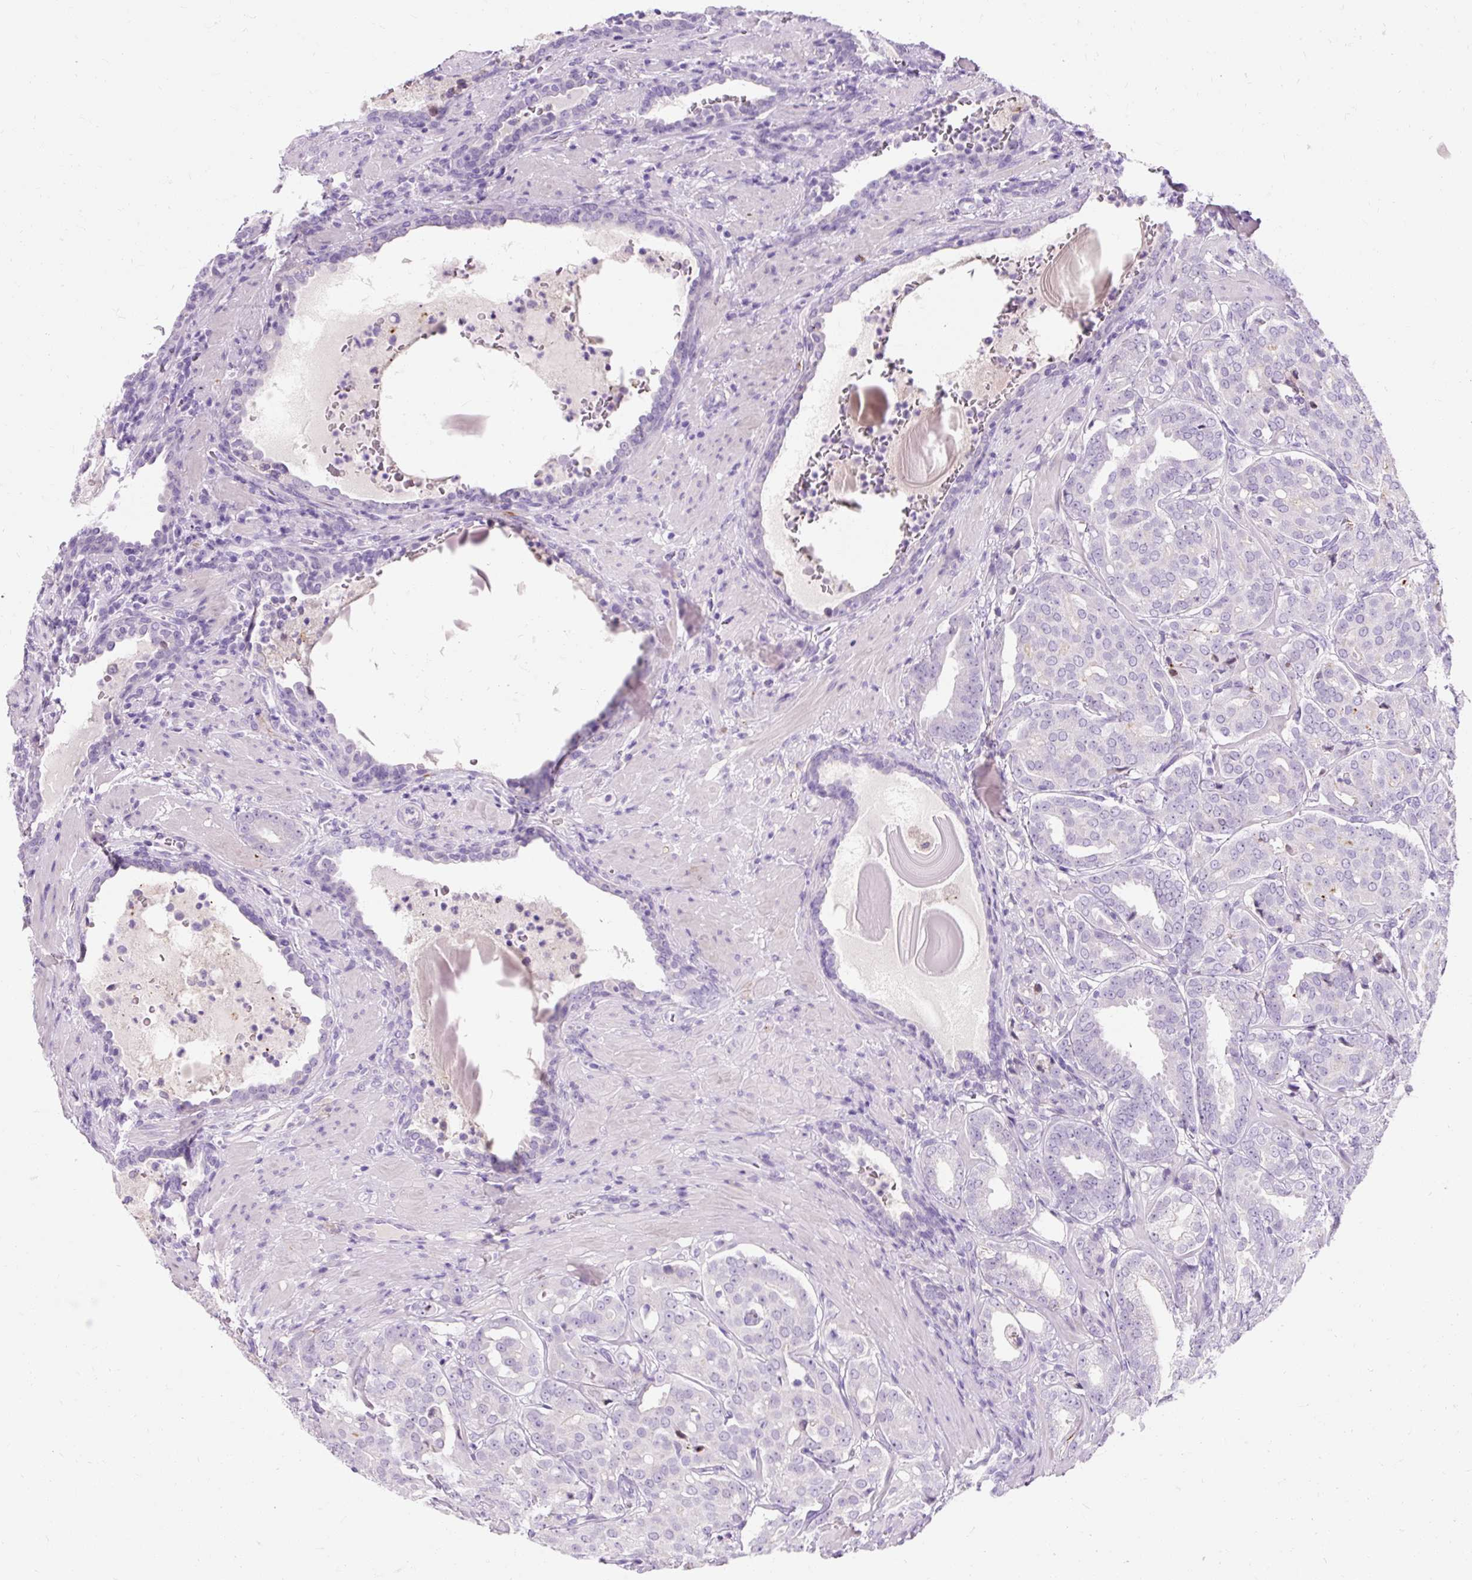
{"staining": {"intensity": "negative", "quantity": "none", "location": "none"}, "tissue": "prostate cancer", "cell_type": "Tumor cells", "image_type": "cancer", "snomed": [{"axis": "morphology", "description": "Adenocarcinoma, High grade"}, {"axis": "topography", "description": "Prostate"}], "caption": "A micrograph of human prostate cancer is negative for staining in tumor cells.", "gene": "CLDN25", "patient": {"sex": "male", "age": 68}}